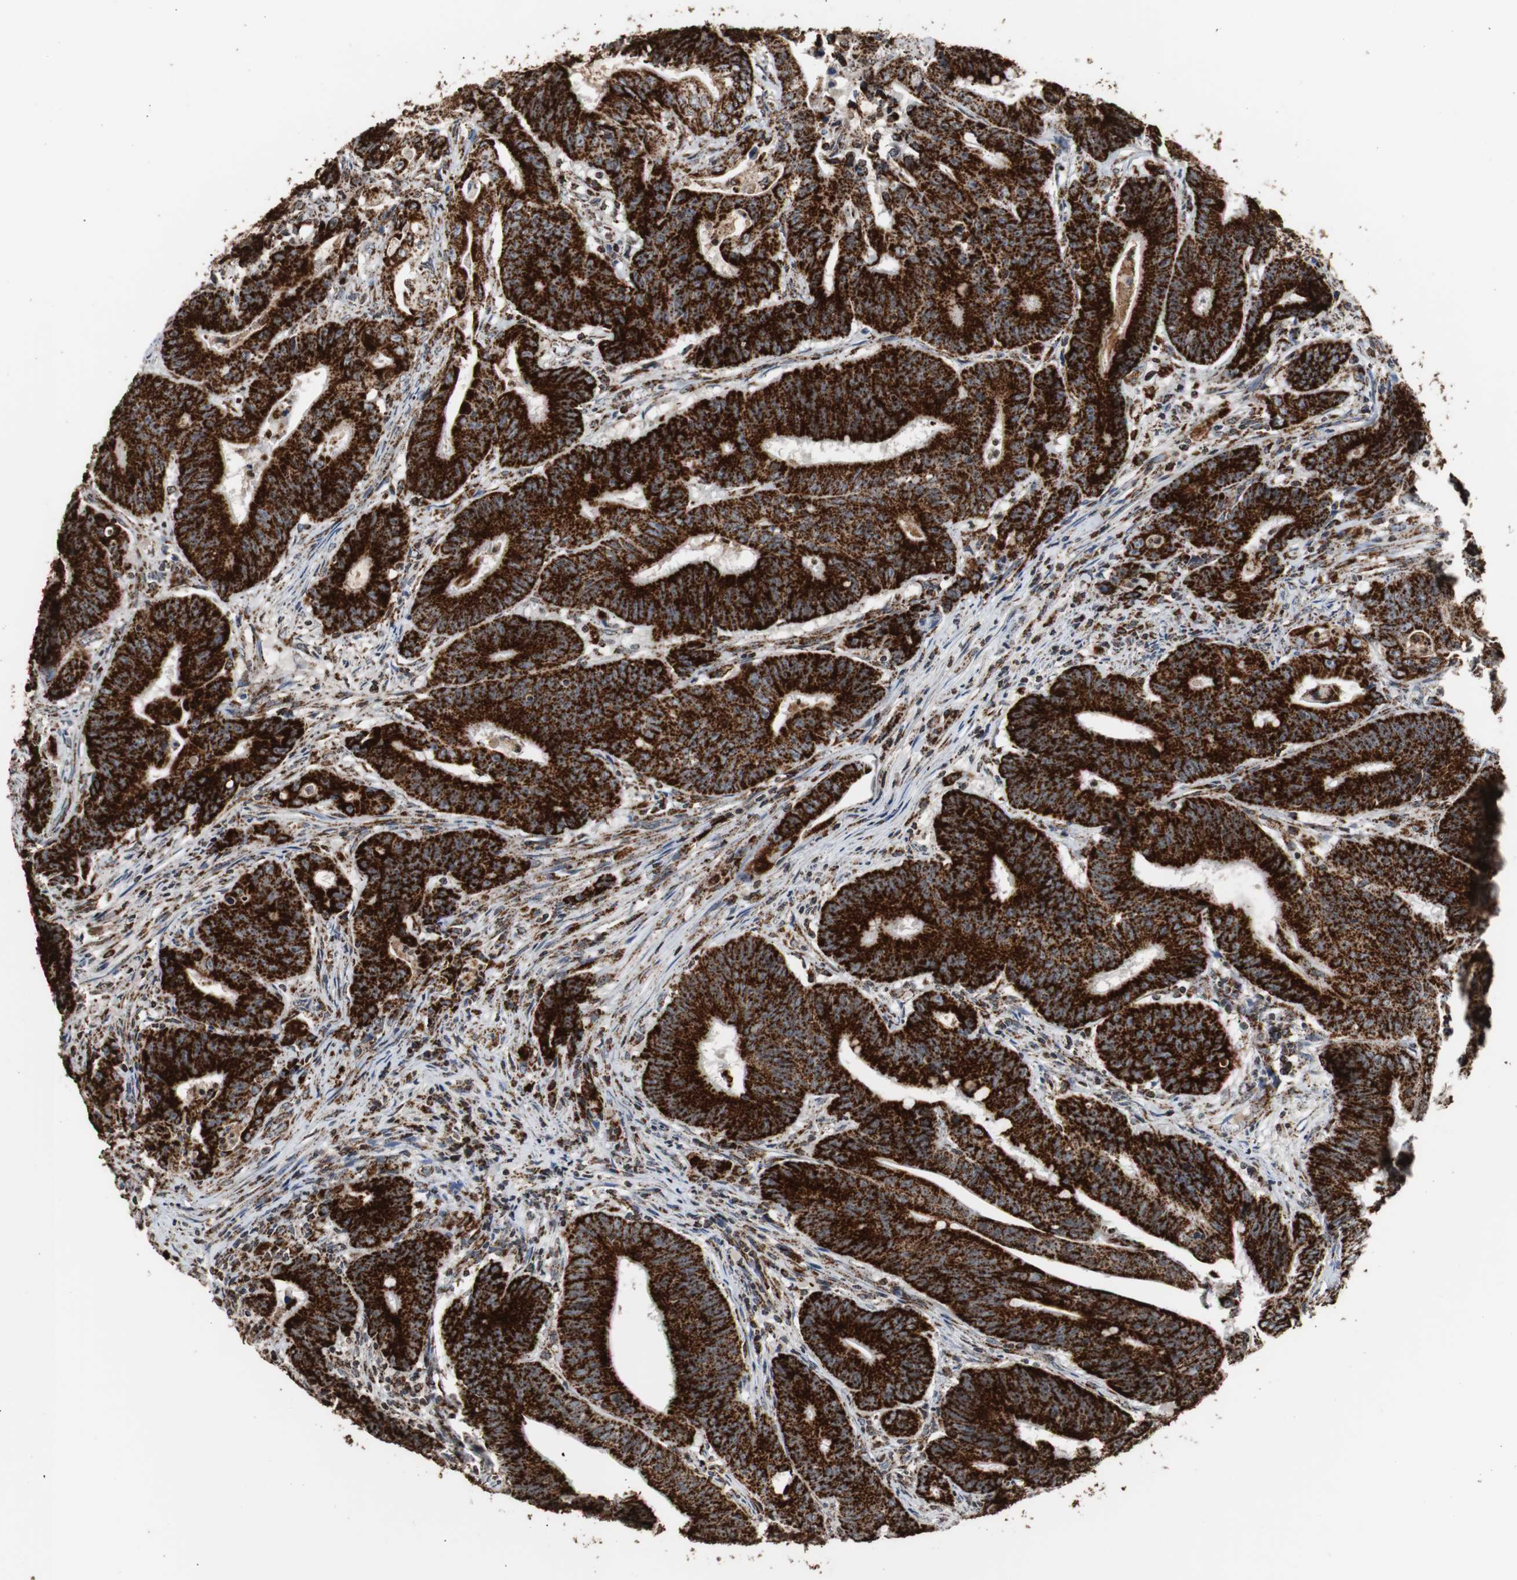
{"staining": {"intensity": "strong", "quantity": ">75%", "location": "cytoplasmic/membranous"}, "tissue": "colorectal cancer", "cell_type": "Tumor cells", "image_type": "cancer", "snomed": [{"axis": "morphology", "description": "Adenocarcinoma, NOS"}, {"axis": "topography", "description": "Colon"}], "caption": "Colorectal cancer (adenocarcinoma) stained with a brown dye displays strong cytoplasmic/membranous positive positivity in about >75% of tumor cells.", "gene": "HSPA9", "patient": {"sex": "male", "age": 45}}